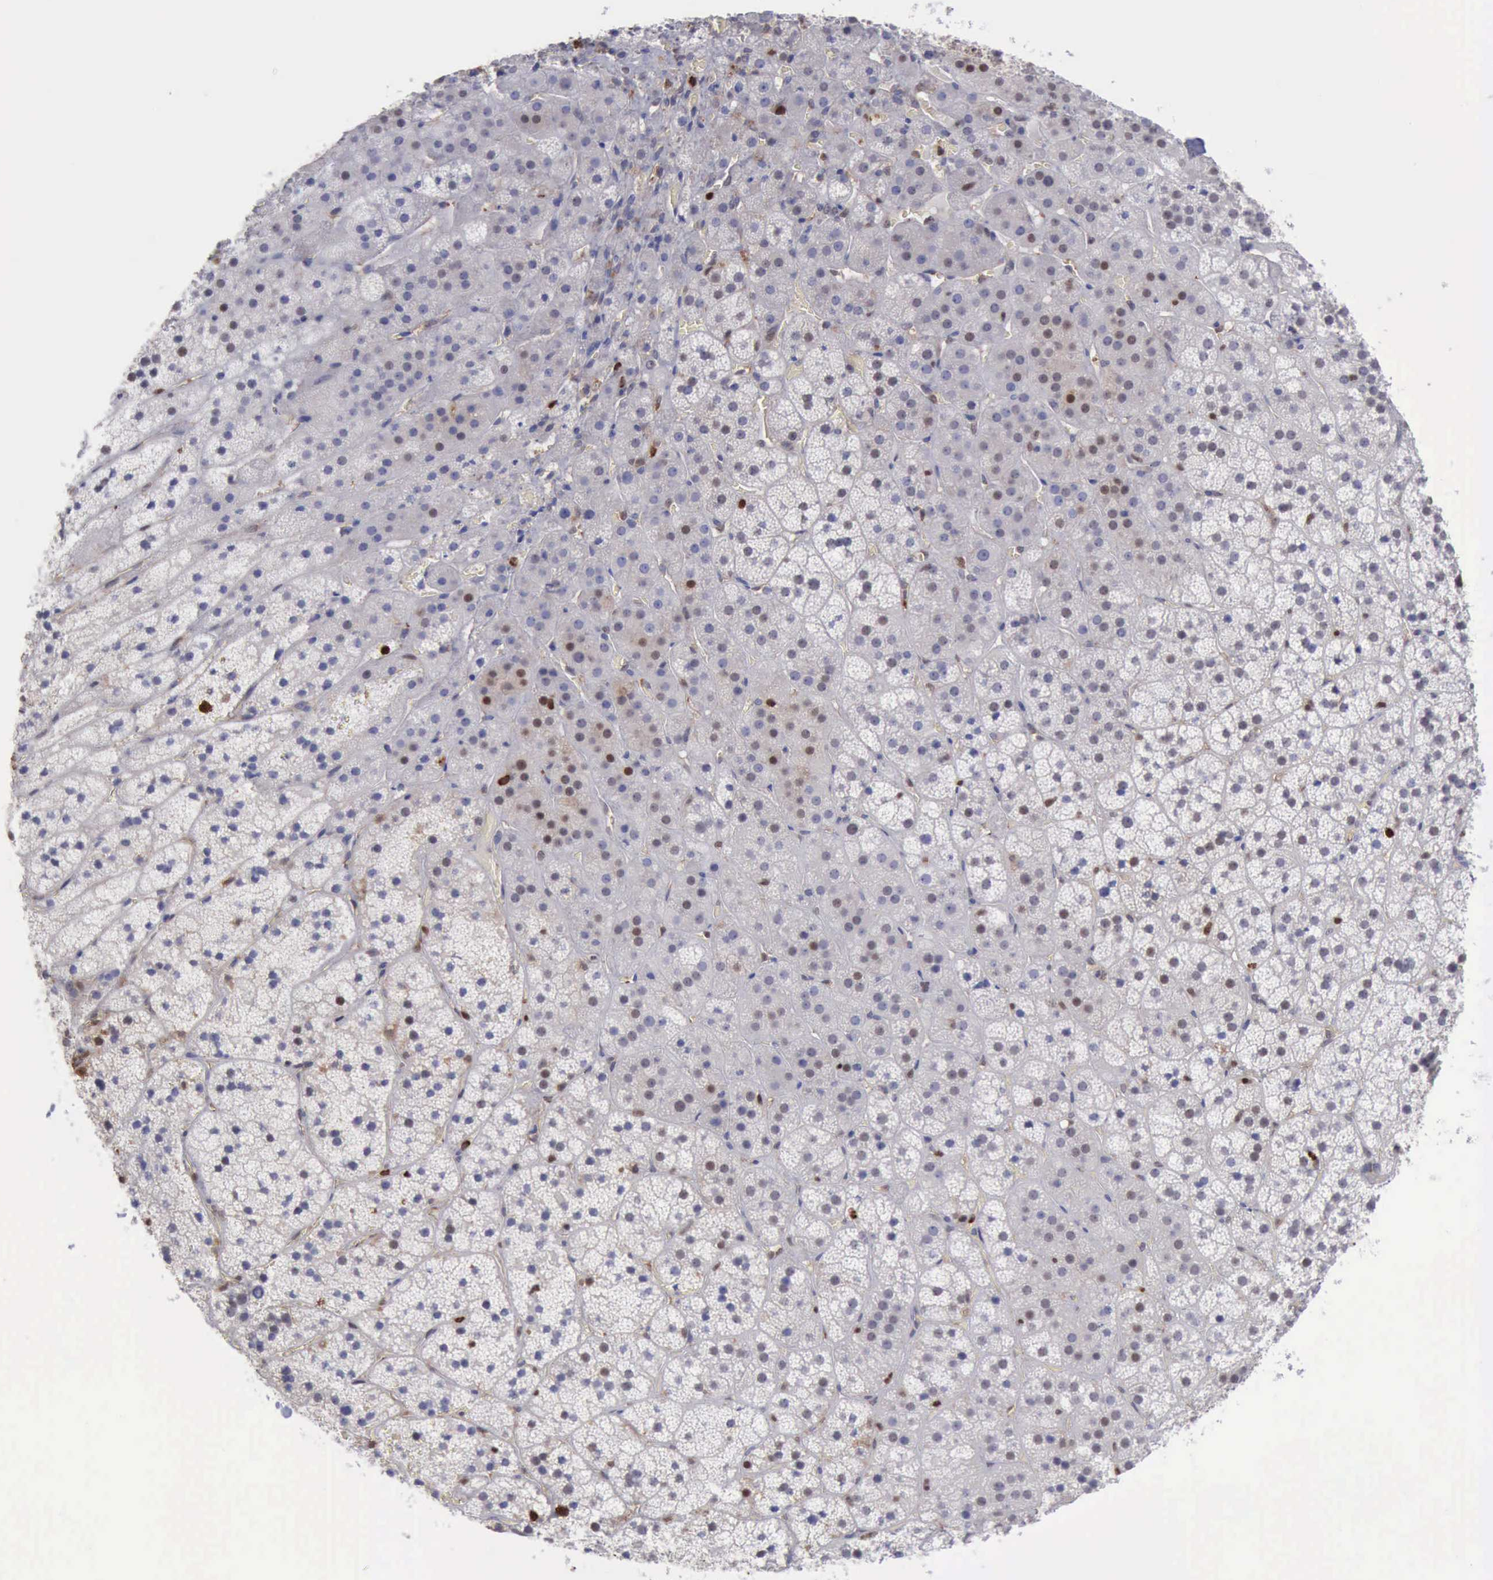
{"staining": {"intensity": "moderate", "quantity": "25%-75%", "location": "nuclear"}, "tissue": "adrenal gland", "cell_type": "Glandular cells", "image_type": "normal", "snomed": [{"axis": "morphology", "description": "Normal tissue, NOS"}, {"axis": "topography", "description": "Adrenal gland"}], "caption": "Immunohistochemical staining of unremarkable human adrenal gland displays 25%-75% levels of moderate nuclear protein staining in approximately 25%-75% of glandular cells.", "gene": "PDCD4", "patient": {"sex": "male", "age": 90}}